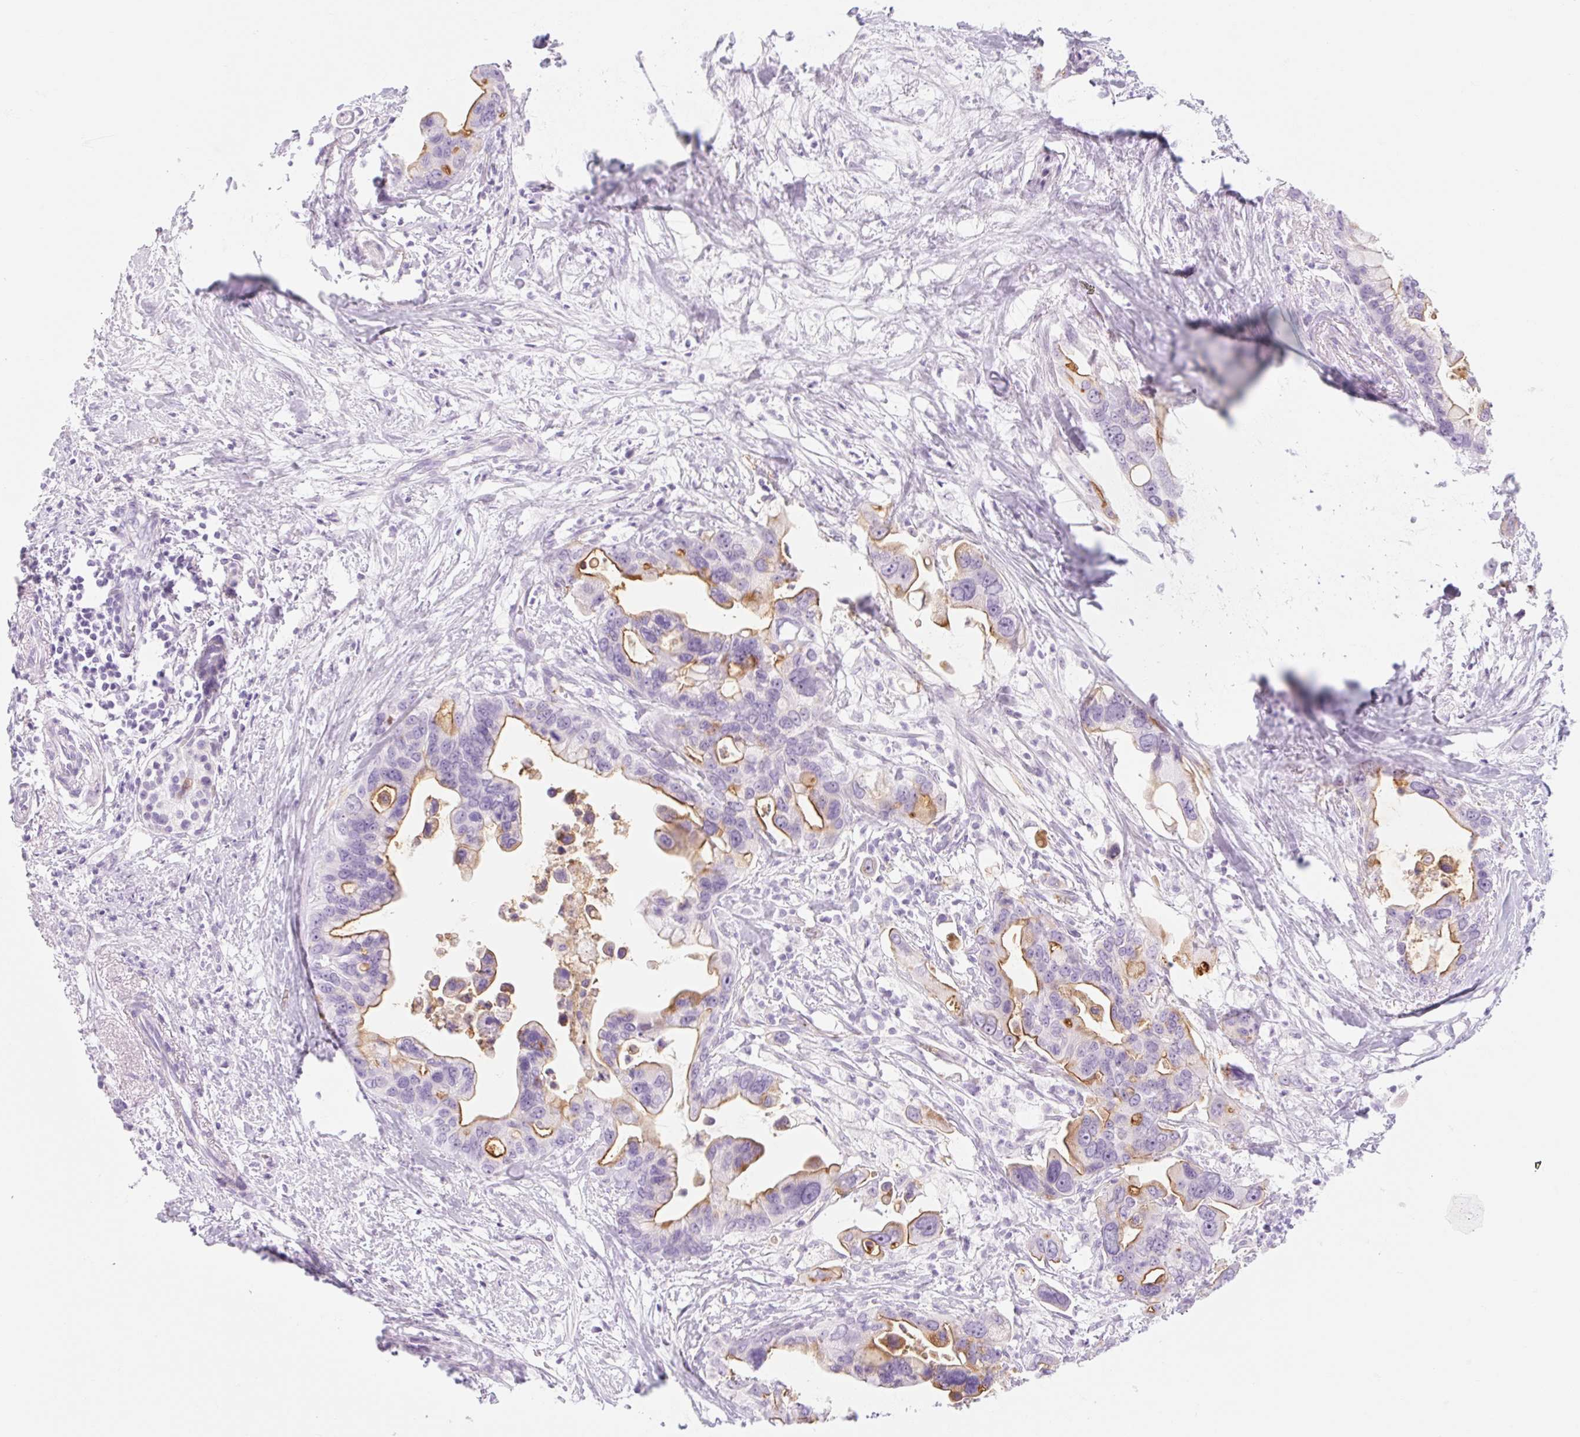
{"staining": {"intensity": "moderate", "quantity": "<25%", "location": "cytoplasmic/membranous"}, "tissue": "pancreatic cancer", "cell_type": "Tumor cells", "image_type": "cancer", "snomed": [{"axis": "morphology", "description": "Adenocarcinoma, NOS"}, {"axis": "topography", "description": "Pancreas"}], "caption": "Immunohistochemical staining of human pancreatic cancer (adenocarcinoma) demonstrates moderate cytoplasmic/membranous protein positivity in about <25% of tumor cells. Immunohistochemistry (ihc) stains the protein in brown and the nuclei are stained blue.", "gene": "TAF1L", "patient": {"sex": "female", "age": 83}}